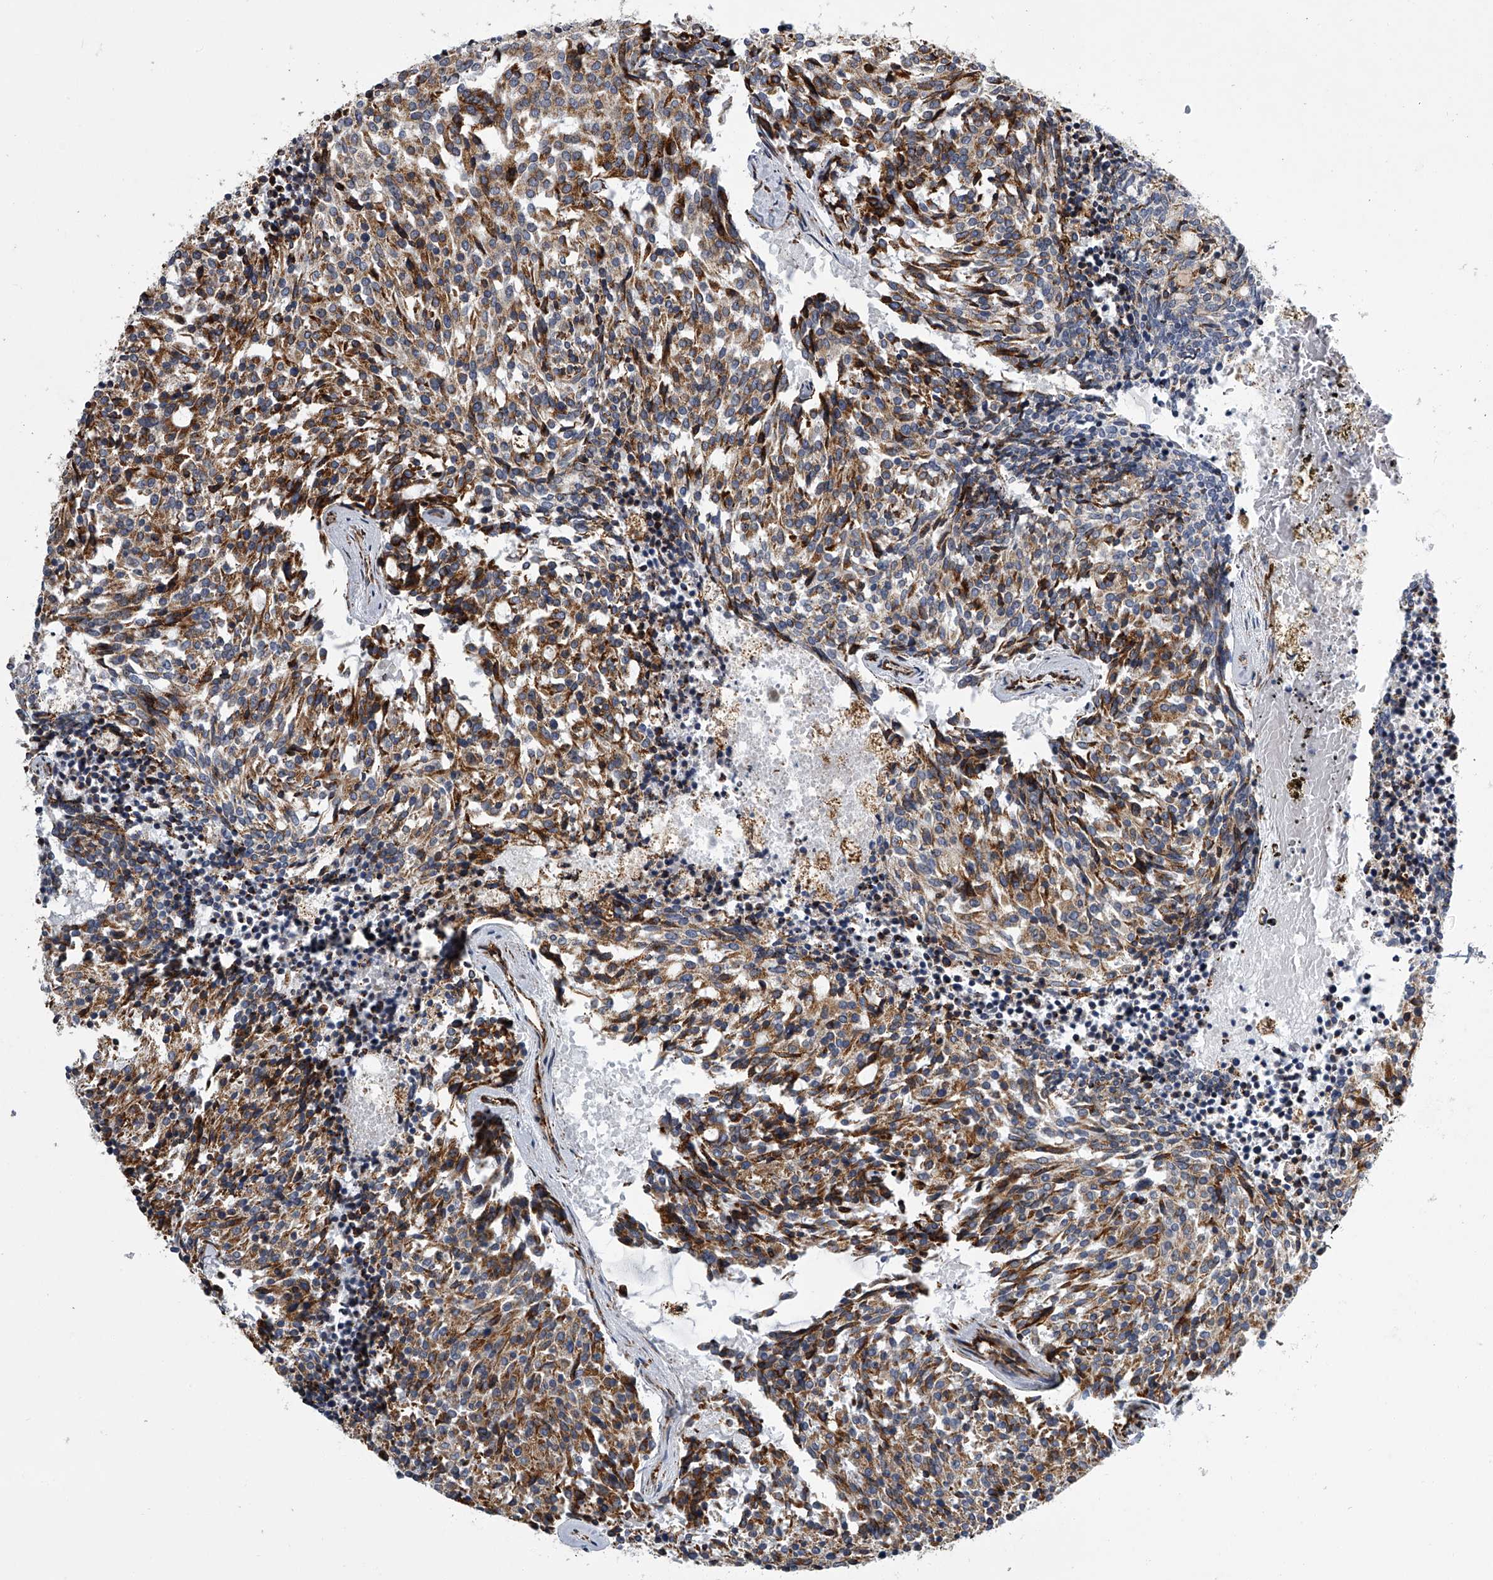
{"staining": {"intensity": "moderate", "quantity": ">75%", "location": "cytoplasmic/membranous"}, "tissue": "carcinoid", "cell_type": "Tumor cells", "image_type": "cancer", "snomed": [{"axis": "morphology", "description": "Carcinoid, malignant, NOS"}, {"axis": "topography", "description": "Pancreas"}], "caption": "An IHC photomicrograph of tumor tissue is shown. Protein staining in brown highlights moderate cytoplasmic/membranous positivity in carcinoid (malignant) within tumor cells. The staining was performed using DAB to visualize the protein expression in brown, while the nuclei were stained in blue with hematoxylin (Magnification: 20x).", "gene": "TMEM63C", "patient": {"sex": "female", "age": 54}}